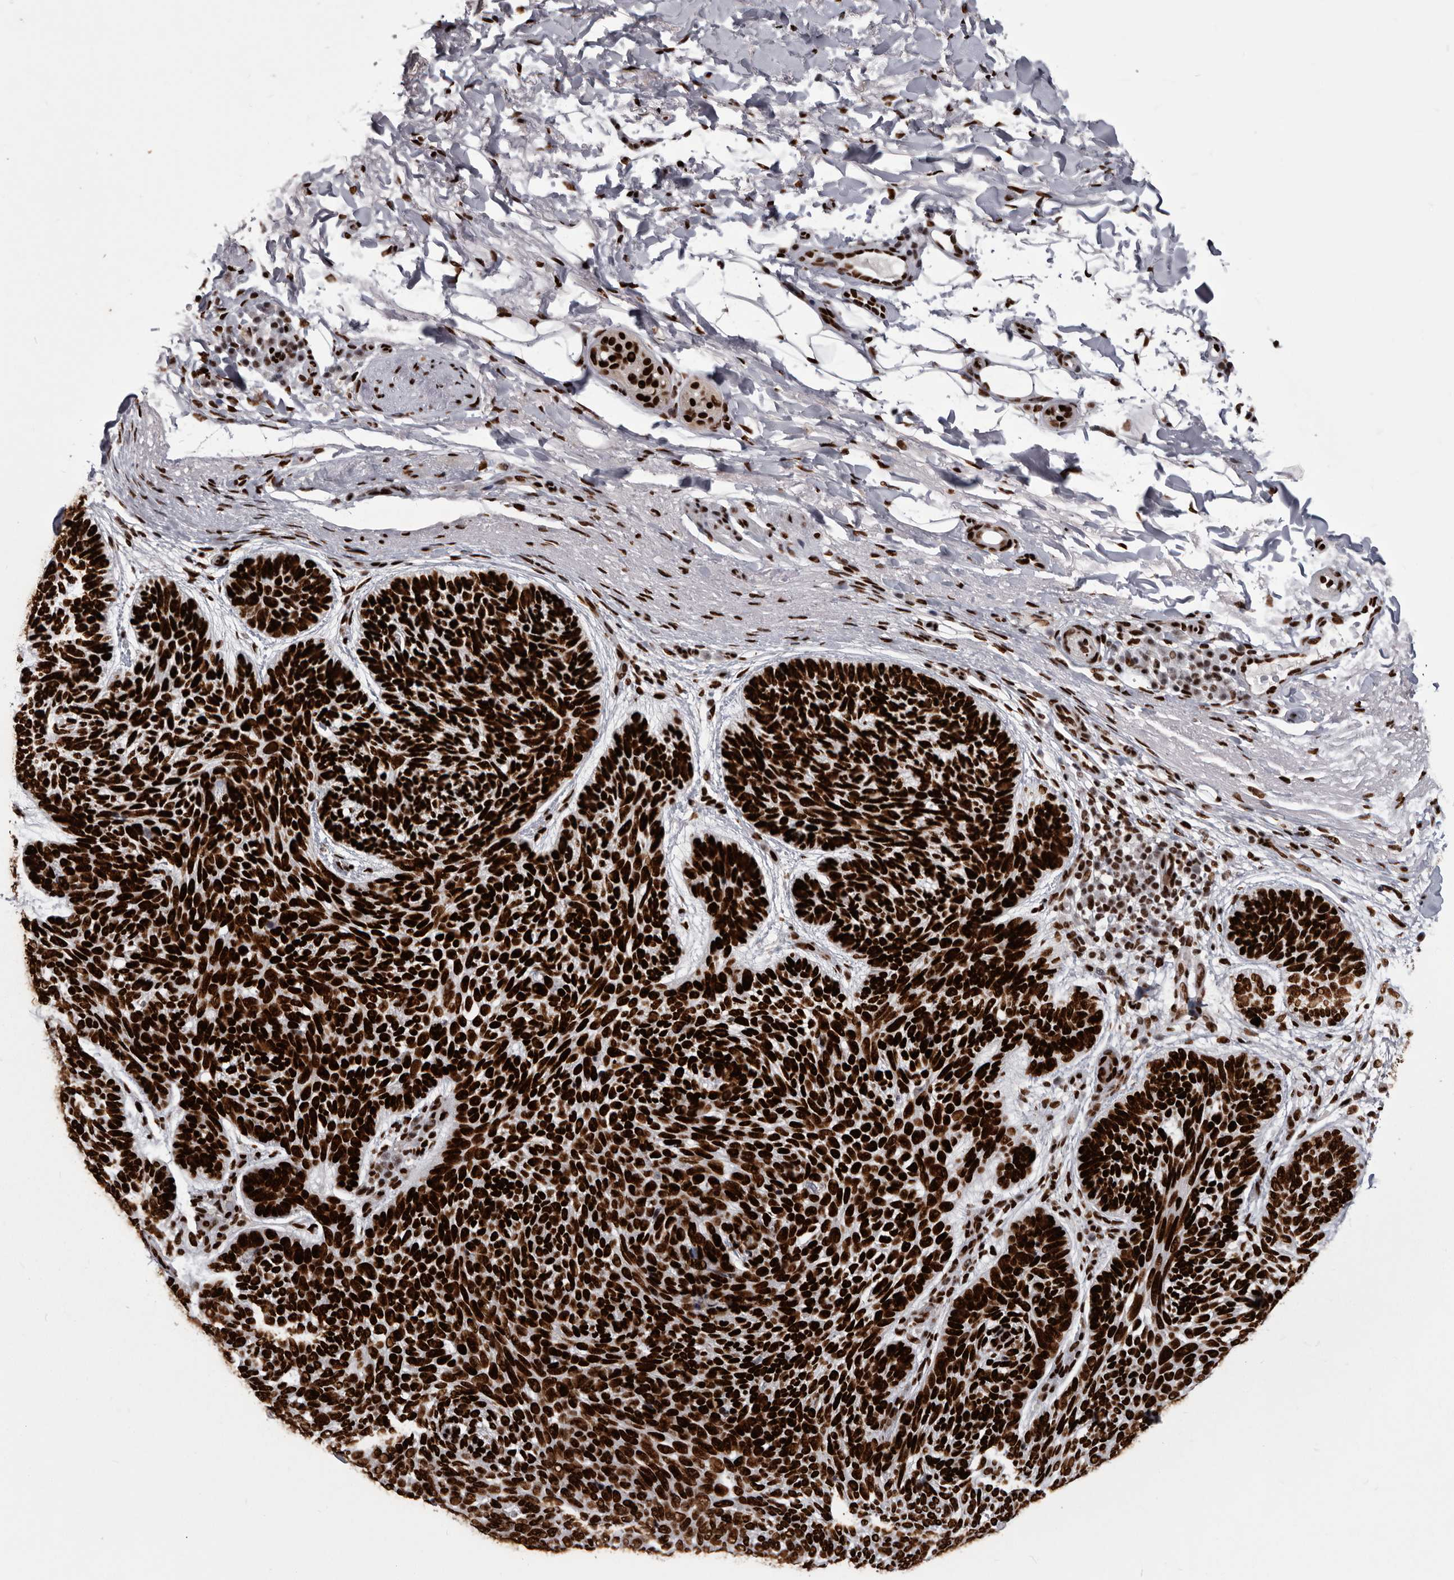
{"staining": {"intensity": "strong", "quantity": ">75%", "location": "nuclear"}, "tissue": "skin cancer", "cell_type": "Tumor cells", "image_type": "cancer", "snomed": [{"axis": "morphology", "description": "Basal cell carcinoma"}, {"axis": "topography", "description": "Skin"}], "caption": "Immunohistochemistry histopathology image of neoplastic tissue: human skin basal cell carcinoma stained using immunohistochemistry exhibits high levels of strong protein expression localized specifically in the nuclear of tumor cells, appearing as a nuclear brown color.", "gene": "NUMA1", "patient": {"sex": "female", "age": 85}}